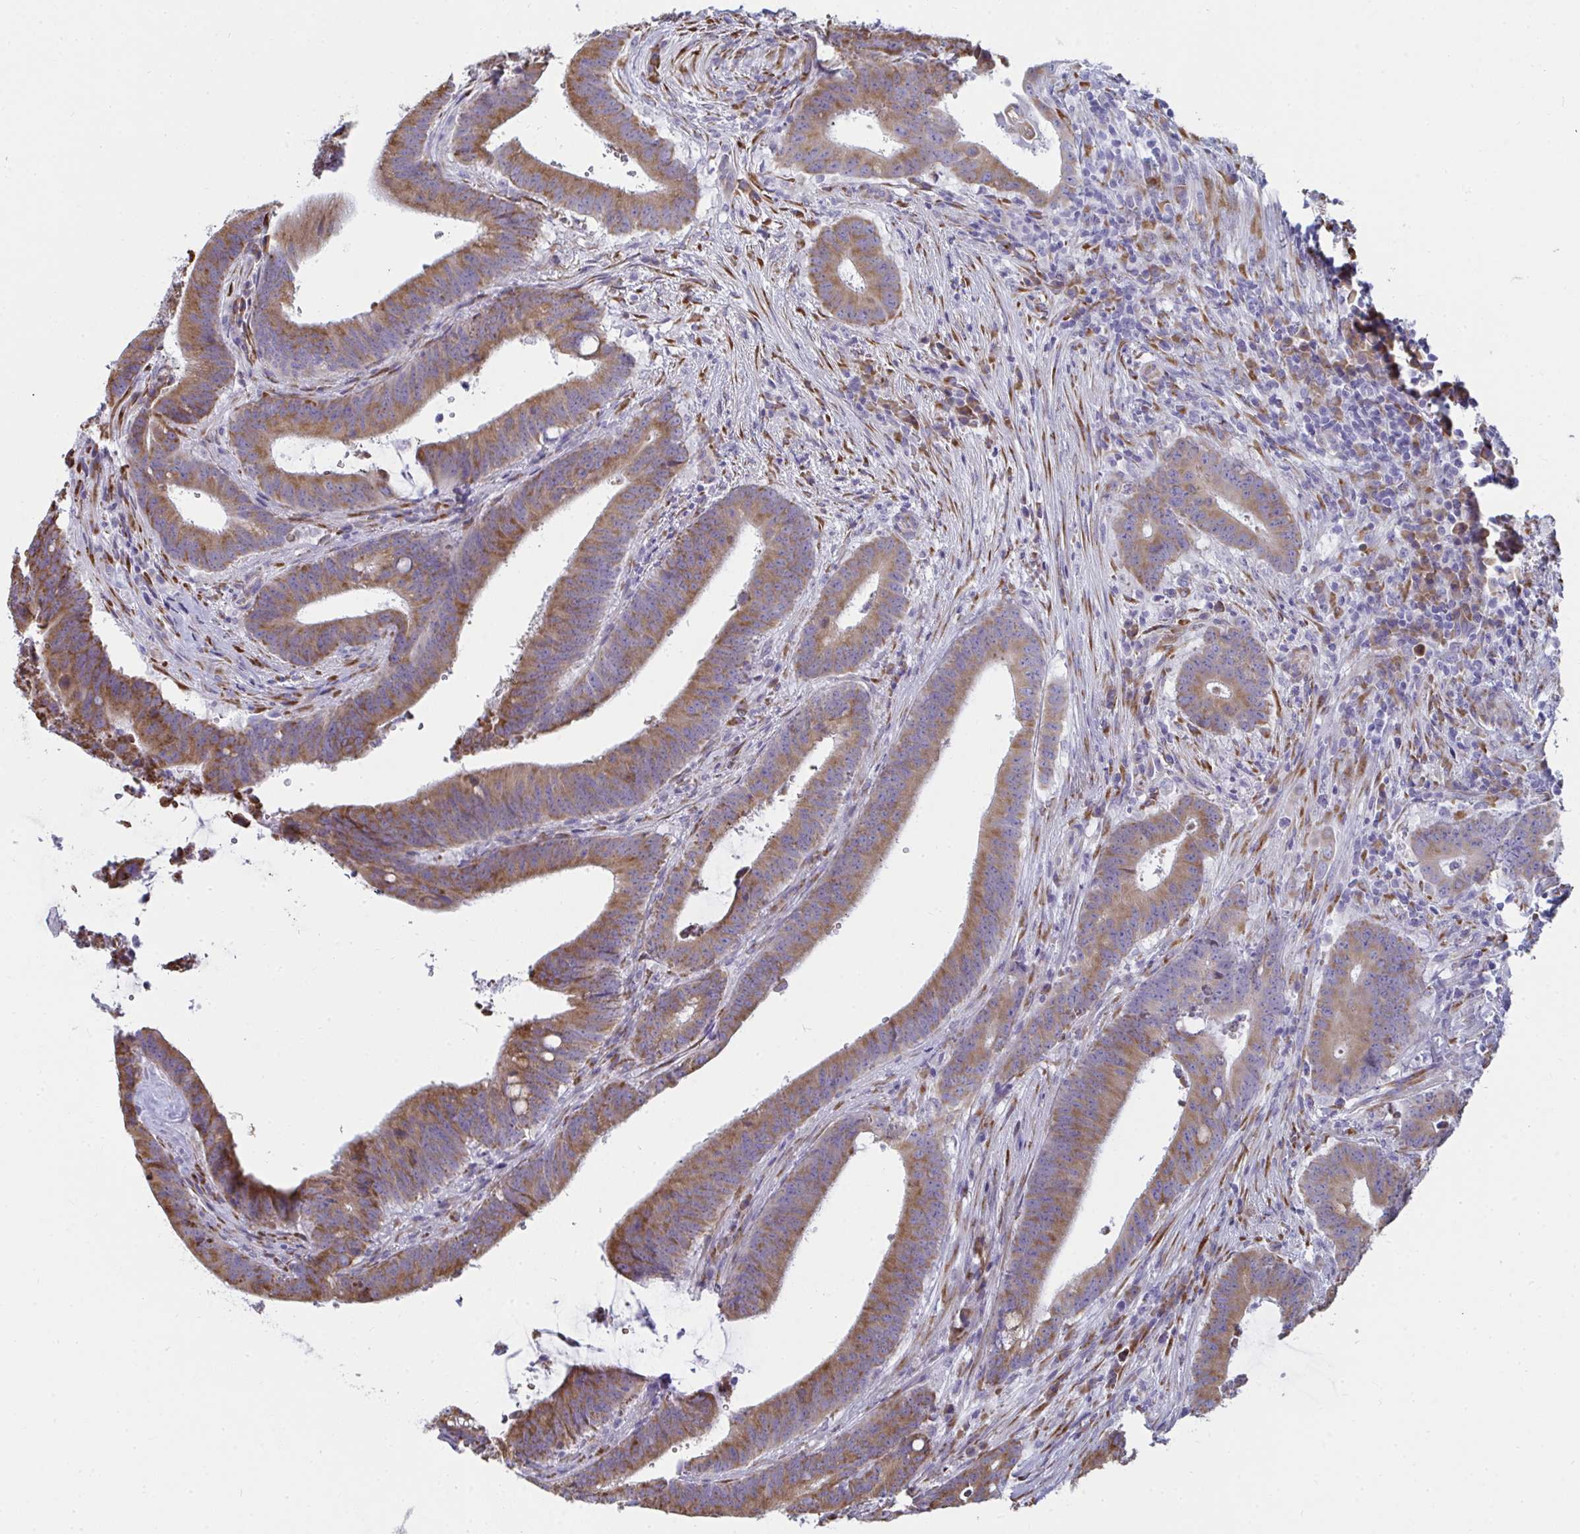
{"staining": {"intensity": "moderate", "quantity": ">75%", "location": "cytoplasmic/membranous"}, "tissue": "colorectal cancer", "cell_type": "Tumor cells", "image_type": "cancer", "snomed": [{"axis": "morphology", "description": "Adenocarcinoma, NOS"}, {"axis": "topography", "description": "Colon"}], "caption": "Immunohistochemical staining of colorectal adenocarcinoma reveals medium levels of moderate cytoplasmic/membranous protein staining in about >75% of tumor cells.", "gene": "SHROOM1", "patient": {"sex": "female", "age": 43}}